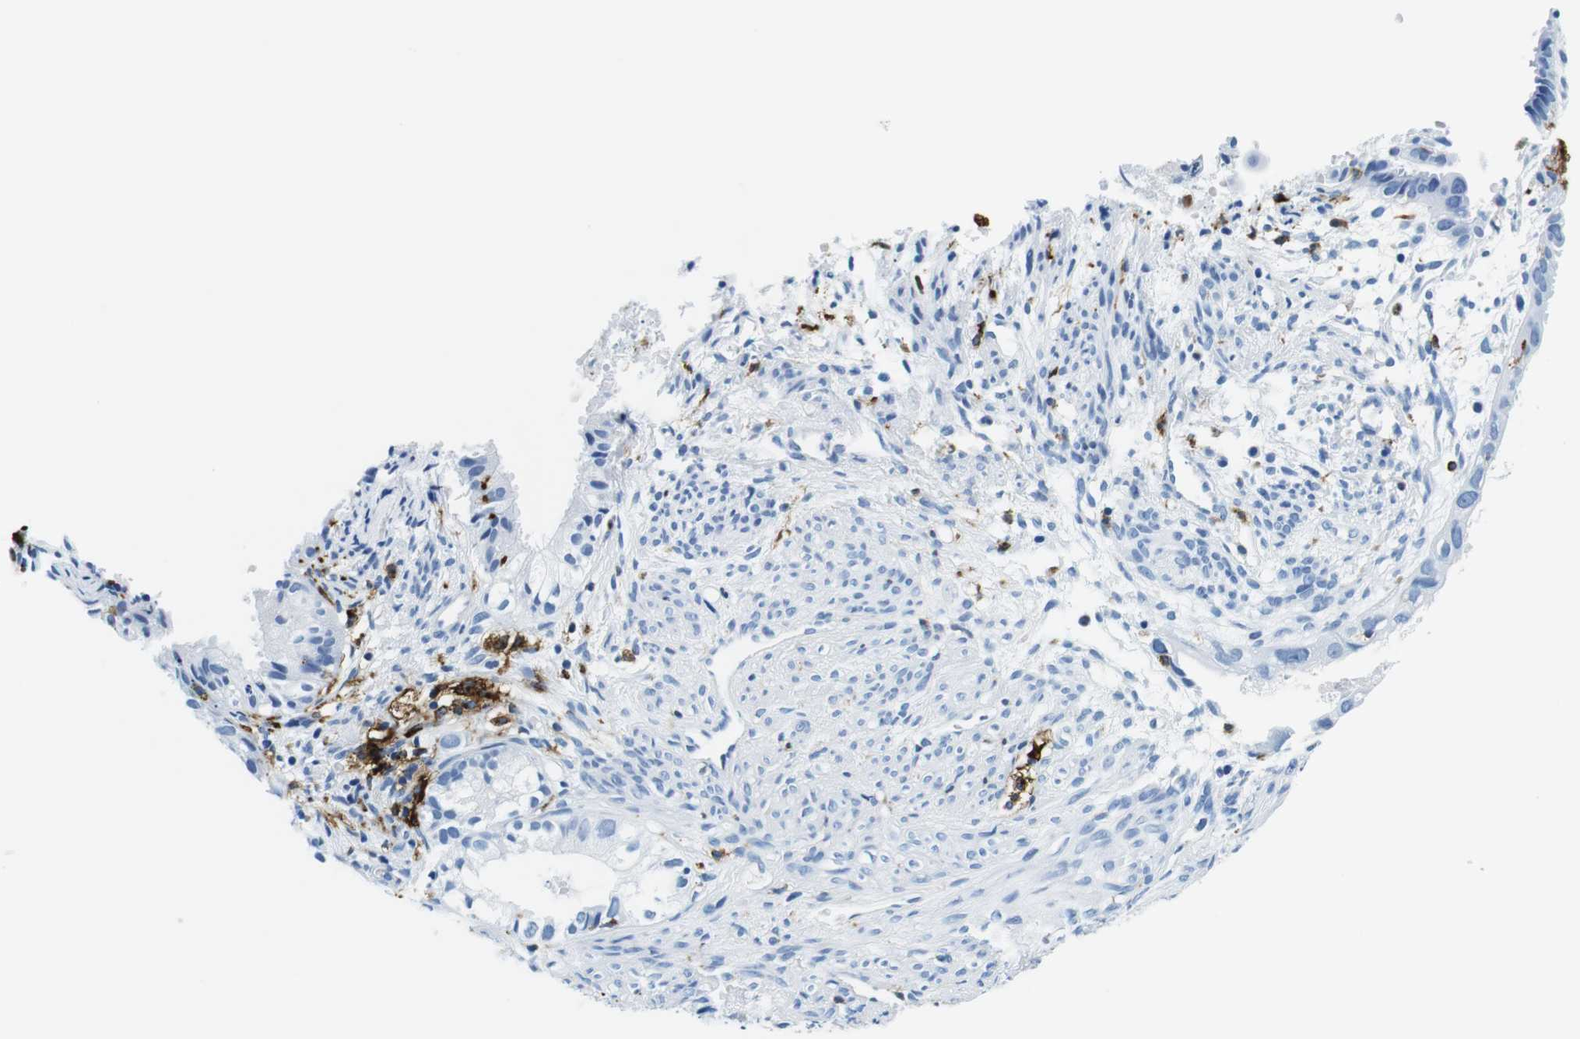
{"staining": {"intensity": "negative", "quantity": "none", "location": "none"}, "tissue": "cervical cancer", "cell_type": "Tumor cells", "image_type": "cancer", "snomed": [{"axis": "morphology", "description": "Normal tissue, NOS"}, {"axis": "morphology", "description": "Adenocarcinoma, NOS"}, {"axis": "topography", "description": "Cervix"}, {"axis": "topography", "description": "Endometrium"}], "caption": "There is no significant staining in tumor cells of adenocarcinoma (cervical).", "gene": "HLA-DRB1", "patient": {"sex": "female", "age": 86}}